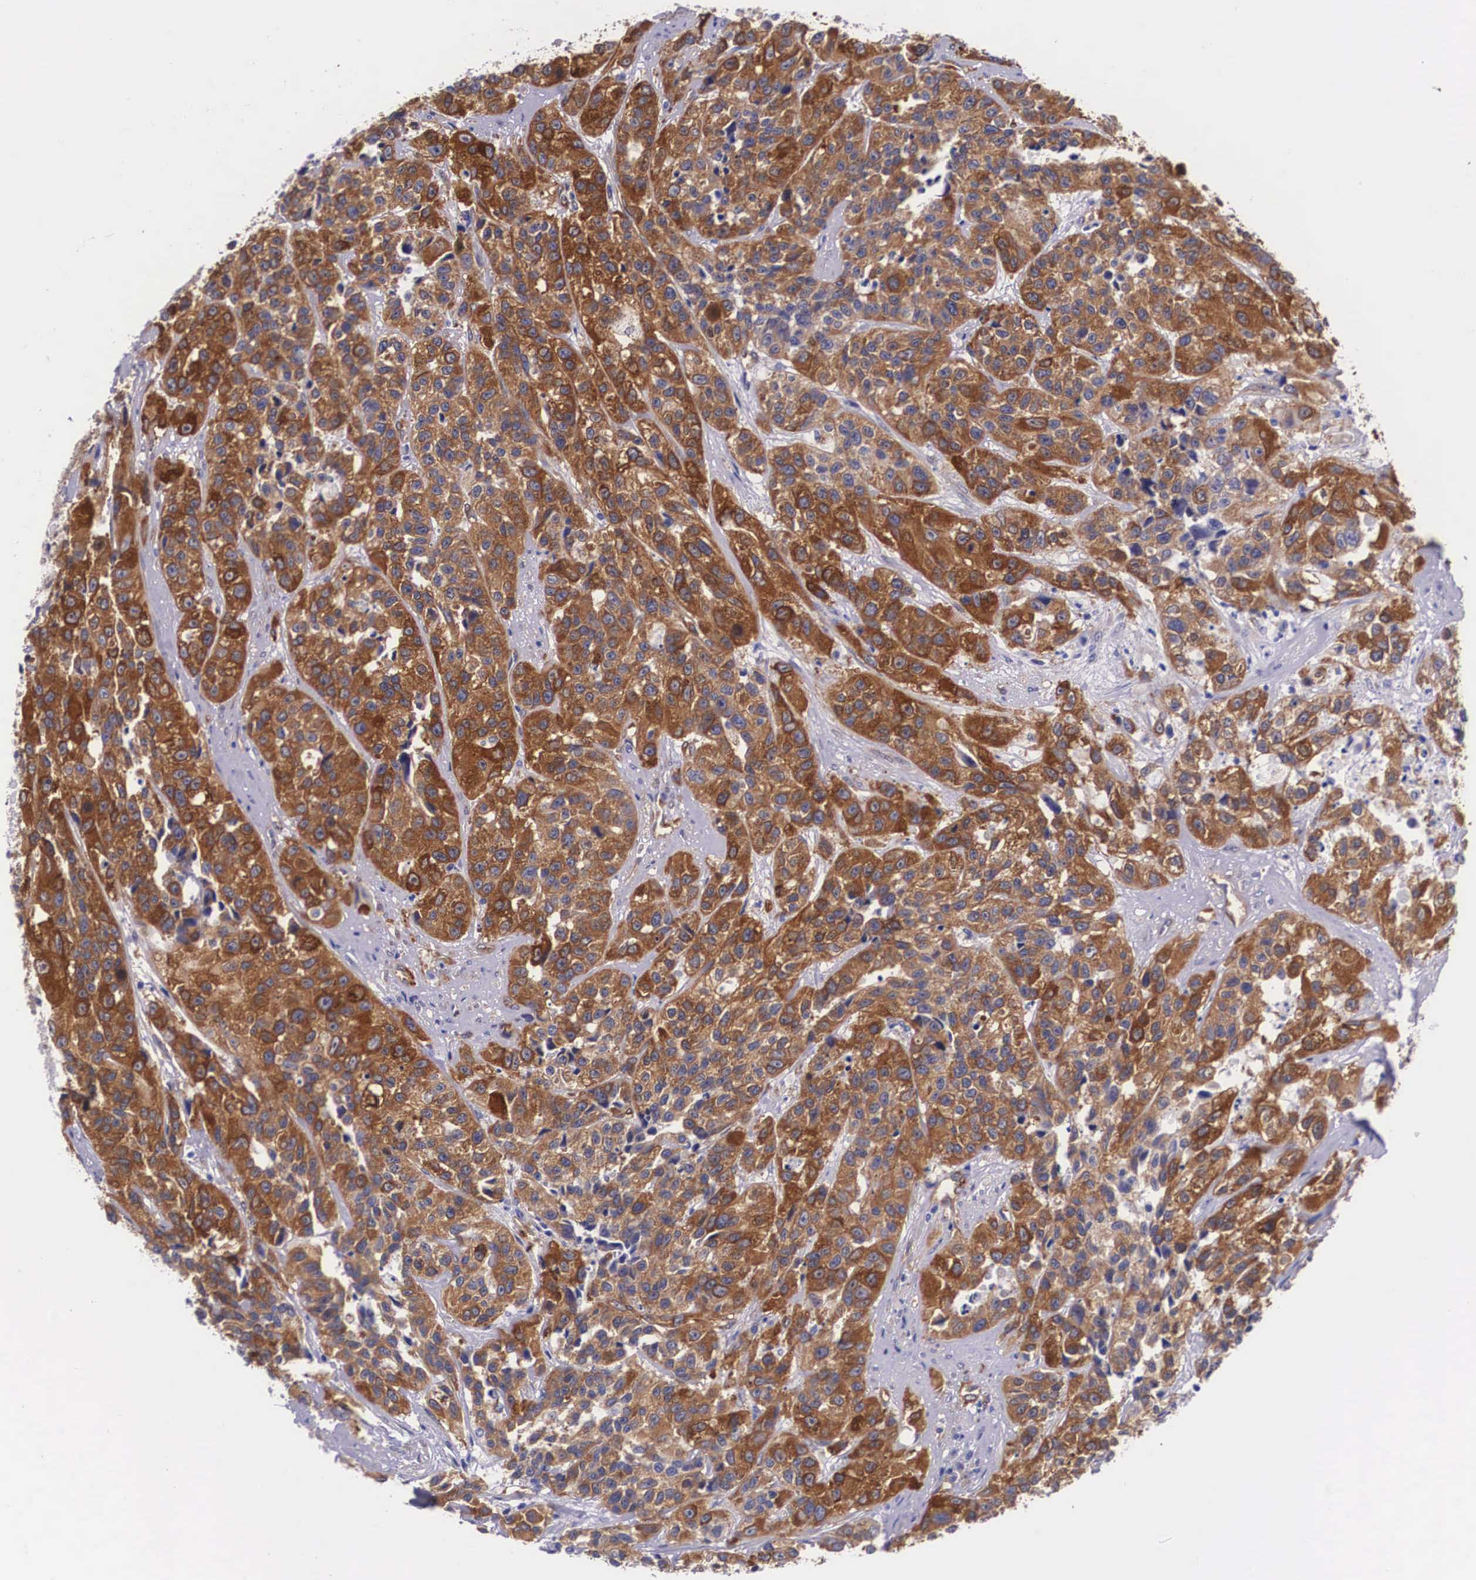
{"staining": {"intensity": "strong", "quantity": ">75%", "location": "cytoplasmic/membranous"}, "tissue": "urothelial cancer", "cell_type": "Tumor cells", "image_type": "cancer", "snomed": [{"axis": "morphology", "description": "Urothelial carcinoma, High grade"}, {"axis": "topography", "description": "Urinary bladder"}], "caption": "Protein expression analysis of human urothelial cancer reveals strong cytoplasmic/membranous staining in about >75% of tumor cells. The protein is stained brown, and the nuclei are stained in blue (DAB IHC with brightfield microscopy, high magnification).", "gene": "BCAR1", "patient": {"sex": "female", "age": 81}}